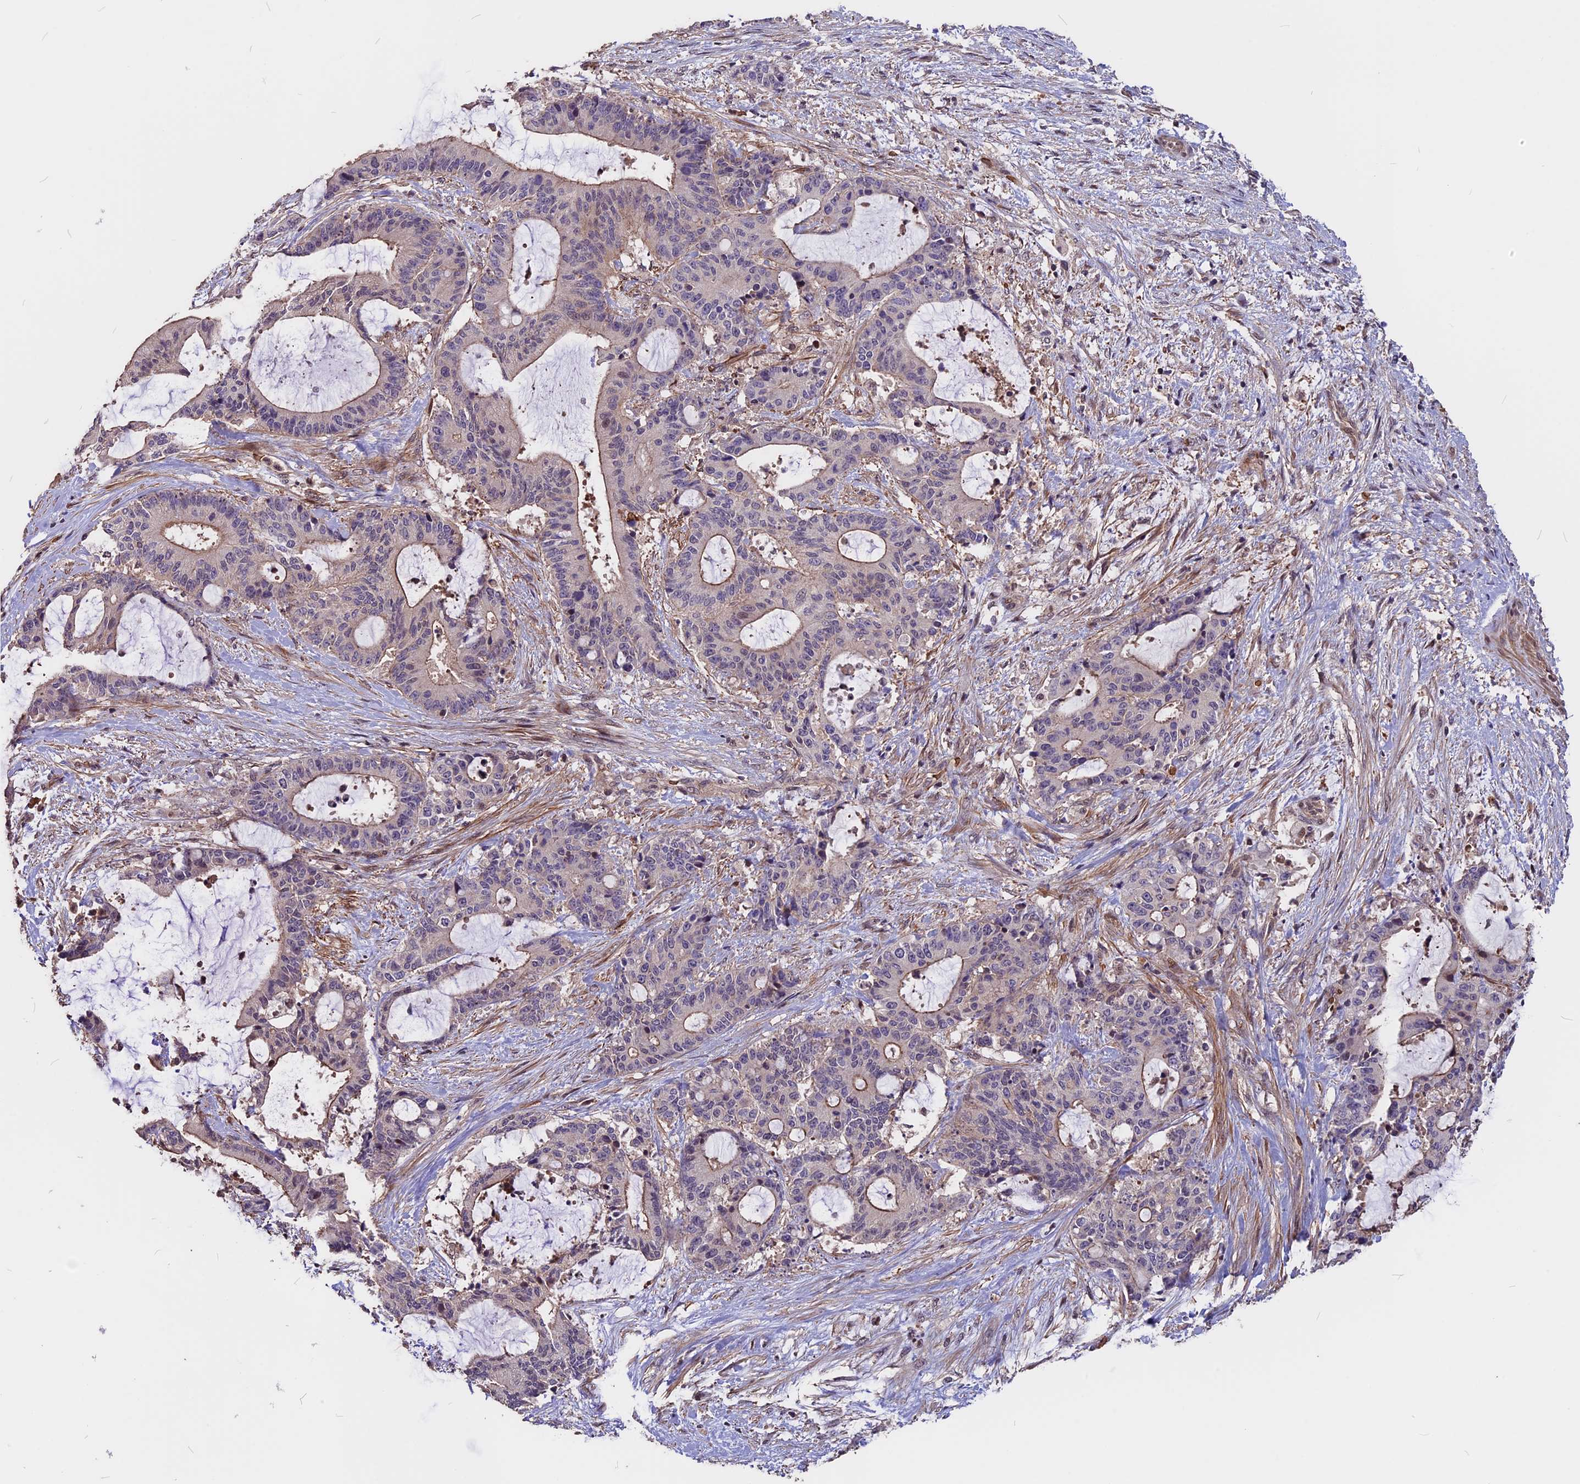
{"staining": {"intensity": "moderate", "quantity": "25%-75%", "location": "cytoplasmic/membranous"}, "tissue": "liver cancer", "cell_type": "Tumor cells", "image_type": "cancer", "snomed": [{"axis": "morphology", "description": "Normal tissue, NOS"}, {"axis": "morphology", "description": "Cholangiocarcinoma"}, {"axis": "topography", "description": "Liver"}, {"axis": "topography", "description": "Peripheral nerve tissue"}], "caption": "Protein expression analysis of human liver cancer reveals moderate cytoplasmic/membranous staining in about 25%-75% of tumor cells.", "gene": "ZC3H10", "patient": {"sex": "female", "age": 73}}